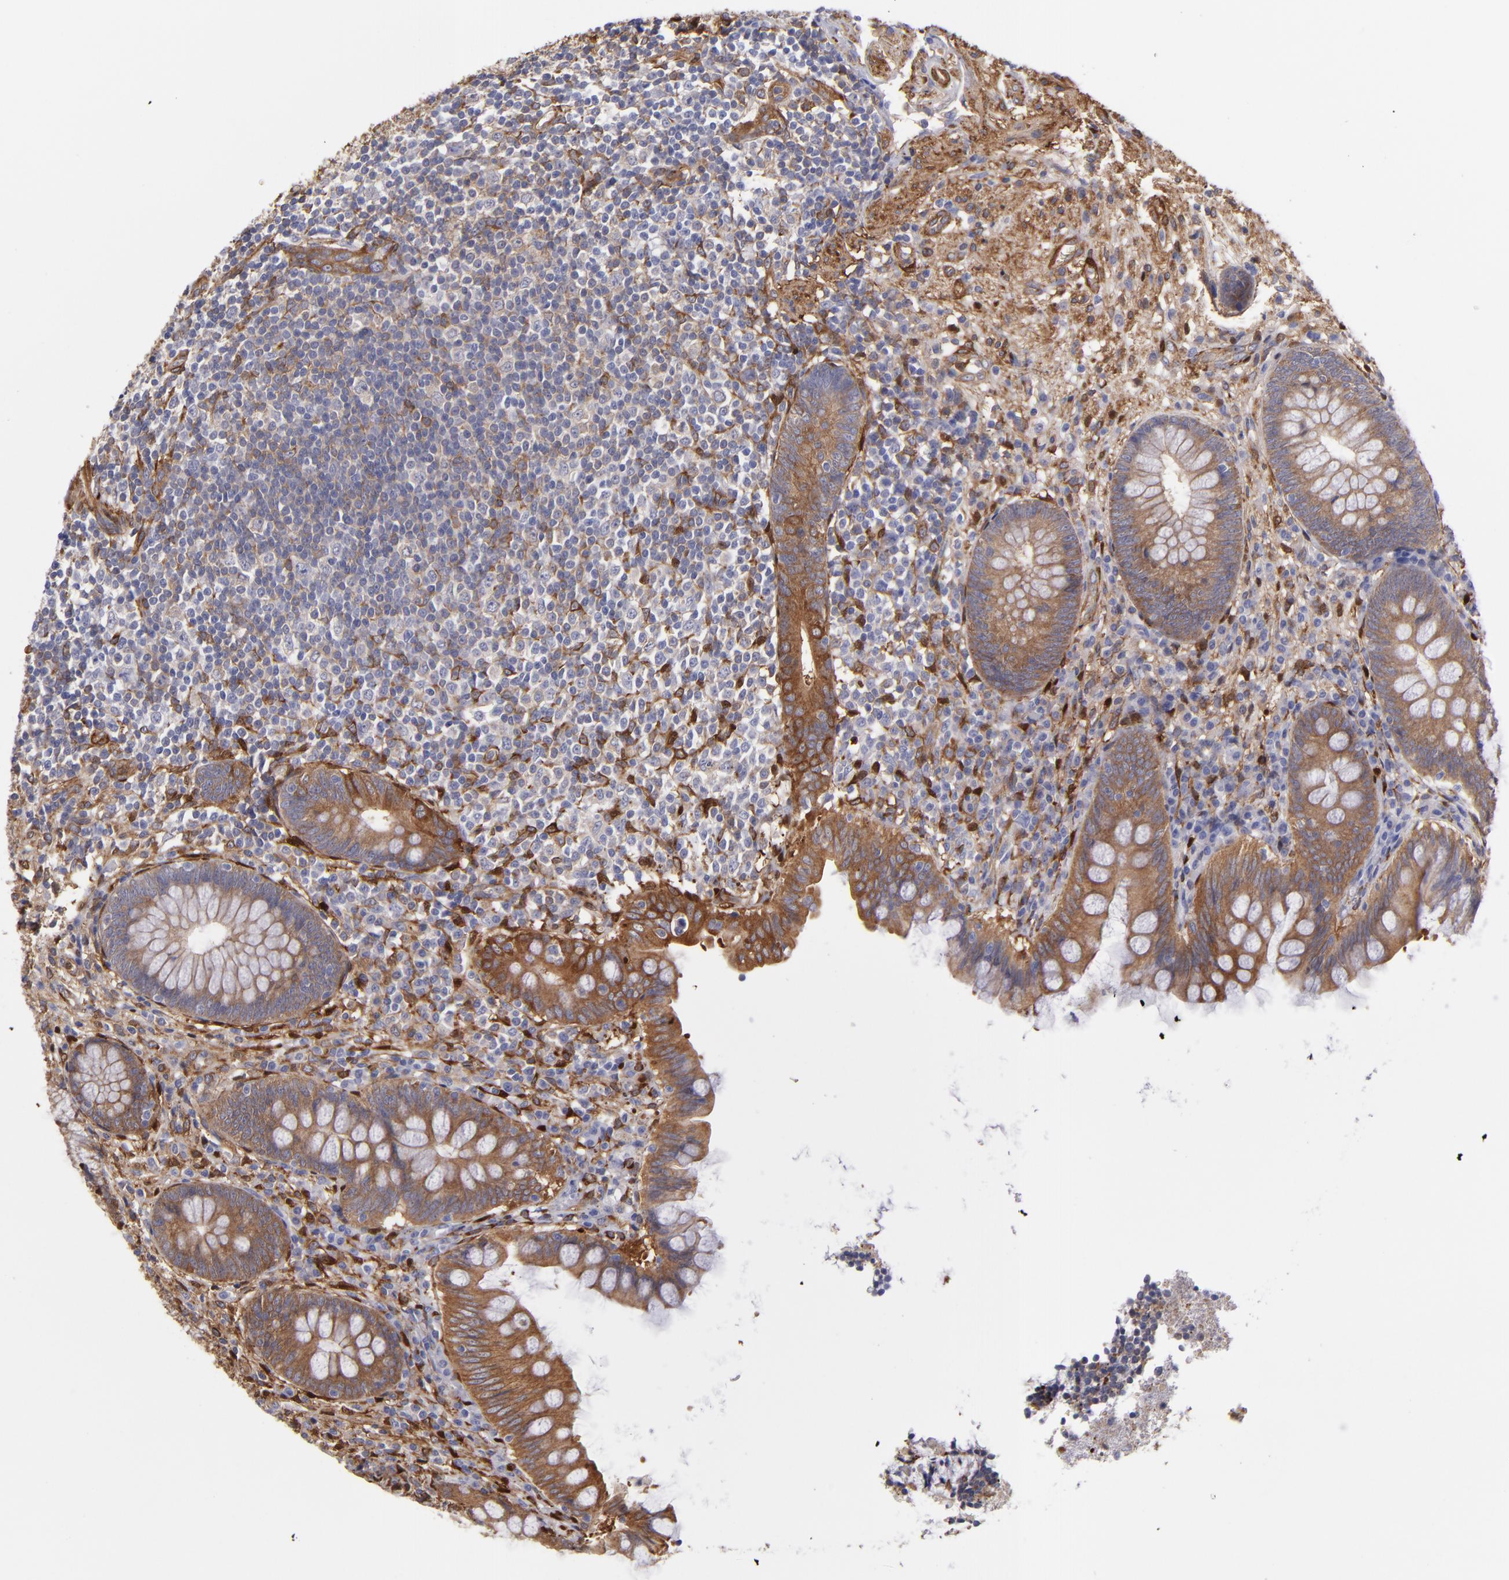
{"staining": {"intensity": "moderate", "quantity": ">75%", "location": "cytoplasmic/membranous"}, "tissue": "appendix", "cell_type": "Glandular cells", "image_type": "normal", "snomed": [{"axis": "morphology", "description": "Normal tissue, NOS"}, {"axis": "topography", "description": "Appendix"}], "caption": "Protein expression by immunohistochemistry (IHC) reveals moderate cytoplasmic/membranous staining in approximately >75% of glandular cells in unremarkable appendix.", "gene": "VCL", "patient": {"sex": "female", "age": 66}}